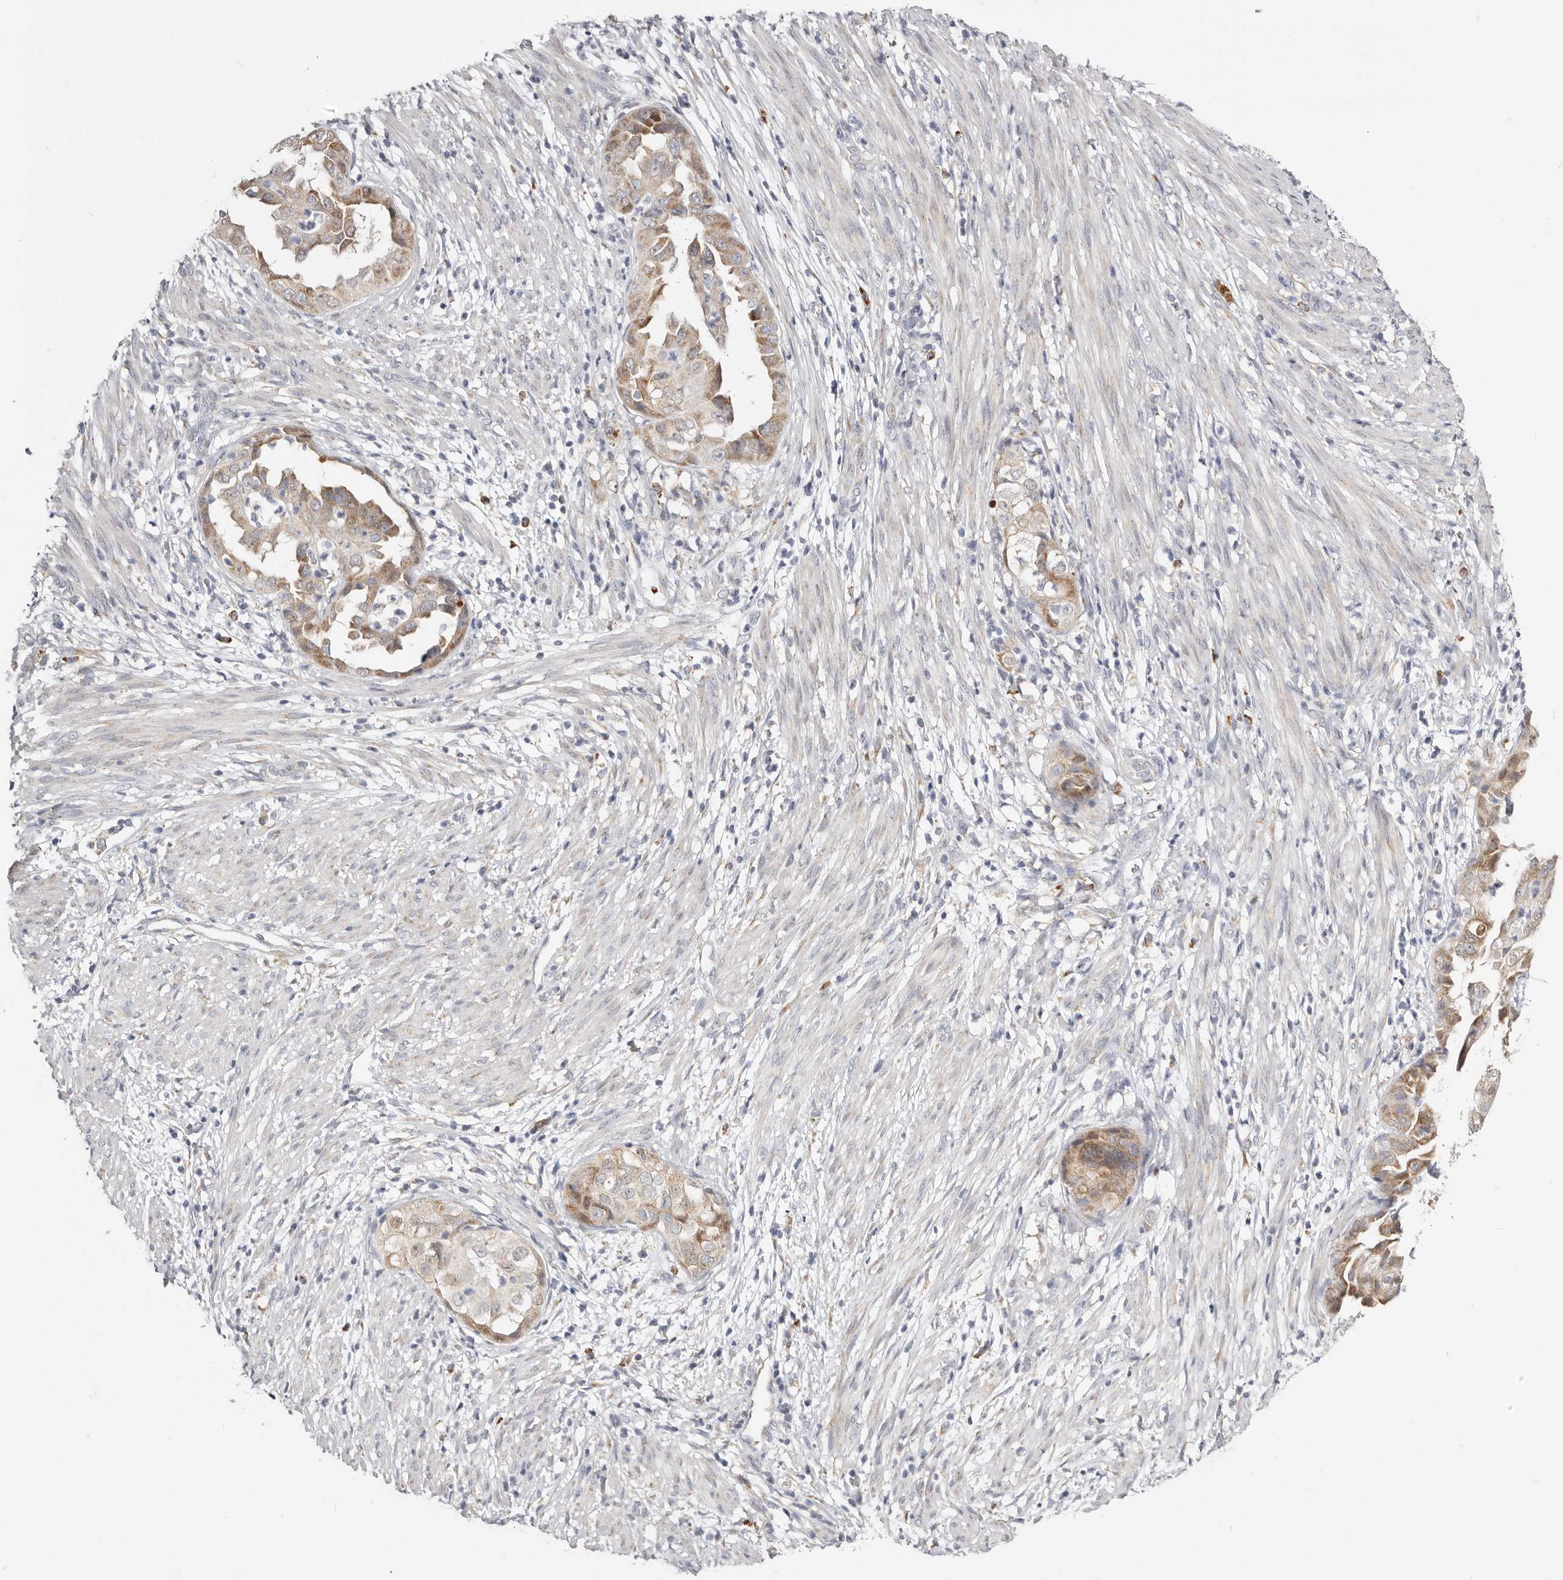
{"staining": {"intensity": "weak", "quantity": ">75%", "location": "cytoplasmic/membranous"}, "tissue": "endometrial cancer", "cell_type": "Tumor cells", "image_type": "cancer", "snomed": [{"axis": "morphology", "description": "Adenocarcinoma, NOS"}, {"axis": "topography", "description": "Endometrium"}], "caption": "There is low levels of weak cytoplasmic/membranous expression in tumor cells of adenocarcinoma (endometrial), as demonstrated by immunohistochemical staining (brown color).", "gene": "IL32", "patient": {"sex": "female", "age": 85}}